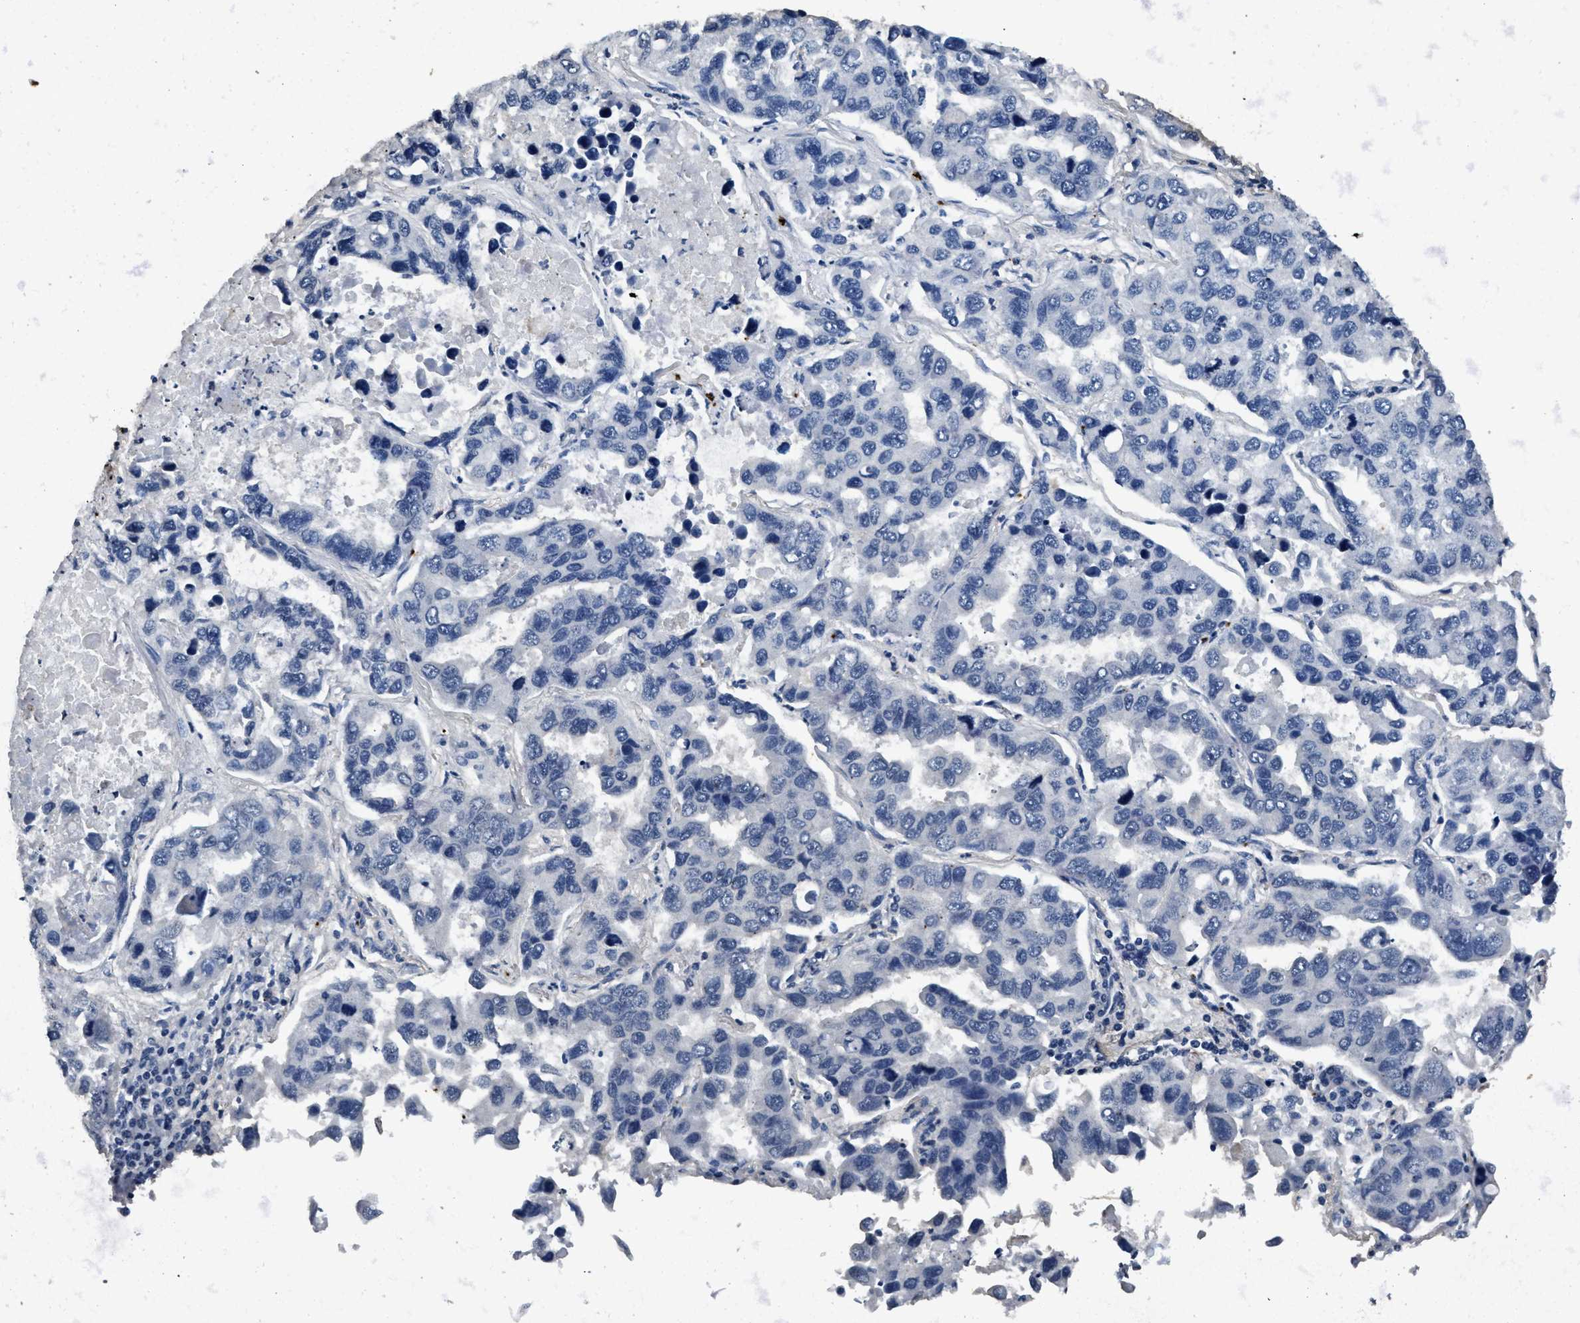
{"staining": {"intensity": "negative", "quantity": "none", "location": "none"}, "tissue": "lung cancer", "cell_type": "Tumor cells", "image_type": "cancer", "snomed": [{"axis": "morphology", "description": "Adenocarcinoma, NOS"}, {"axis": "topography", "description": "Lung"}], "caption": "Immunohistochemistry (IHC) of adenocarcinoma (lung) demonstrates no positivity in tumor cells.", "gene": "ITGA2B", "patient": {"sex": "male", "age": 64}}